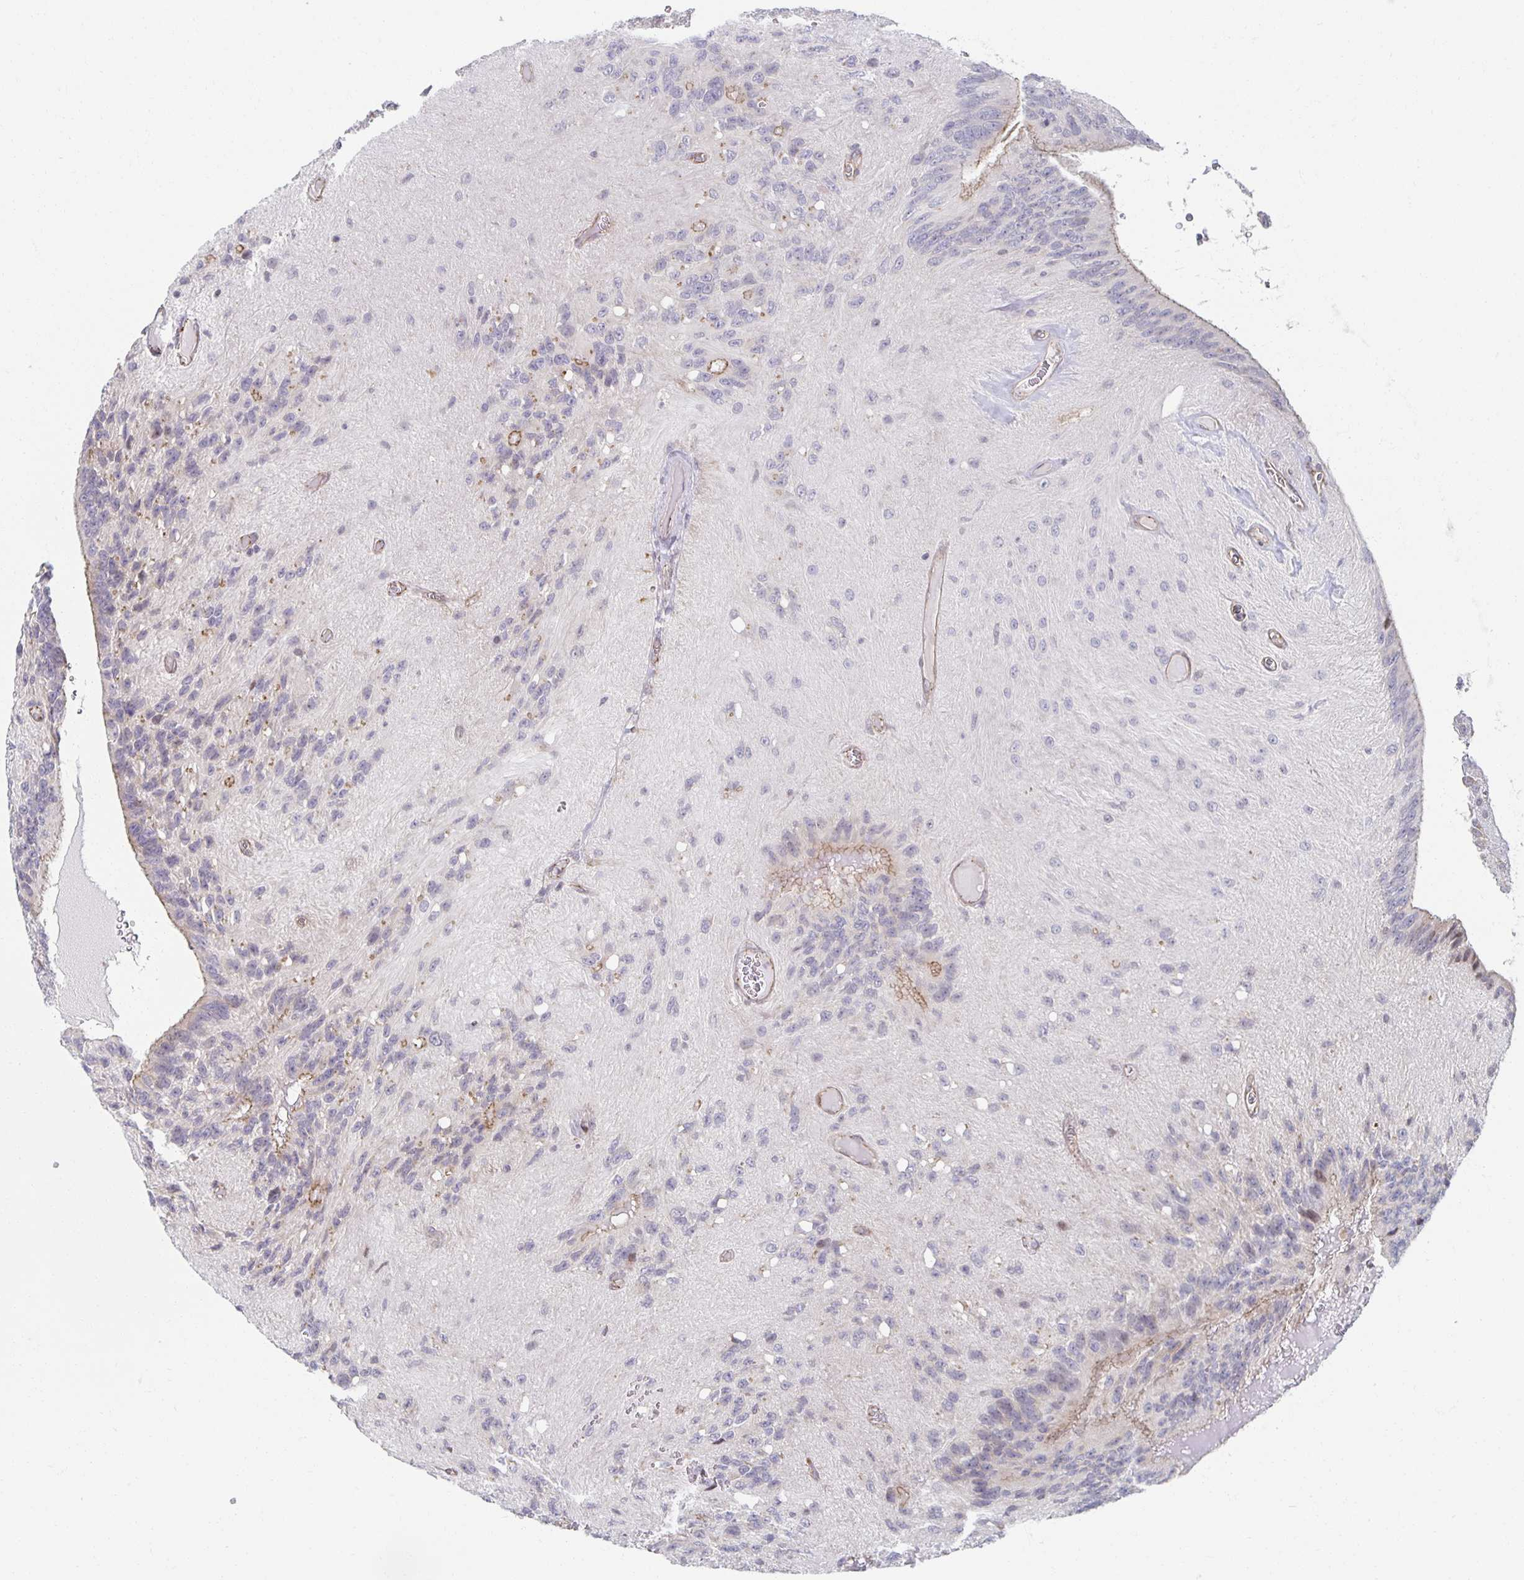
{"staining": {"intensity": "moderate", "quantity": "<25%", "location": "cytoplasmic/membranous"}, "tissue": "glioma", "cell_type": "Tumor cells", "image_type": "cancer", "snomed": [{"axis": "morphology", "description": "Glioma, malignant, Low grade"}, {"axis": "topography", "description": "Brain"}], "caption": "Immunohistochemical staining of malignant low-grade glioma reveals low levels of moderate cytoplasmic/membranous positivity in approximately <25% of tumor cells.", "gene": "HCFC1R1", "patient": {"sex": "male", "age": 31}}